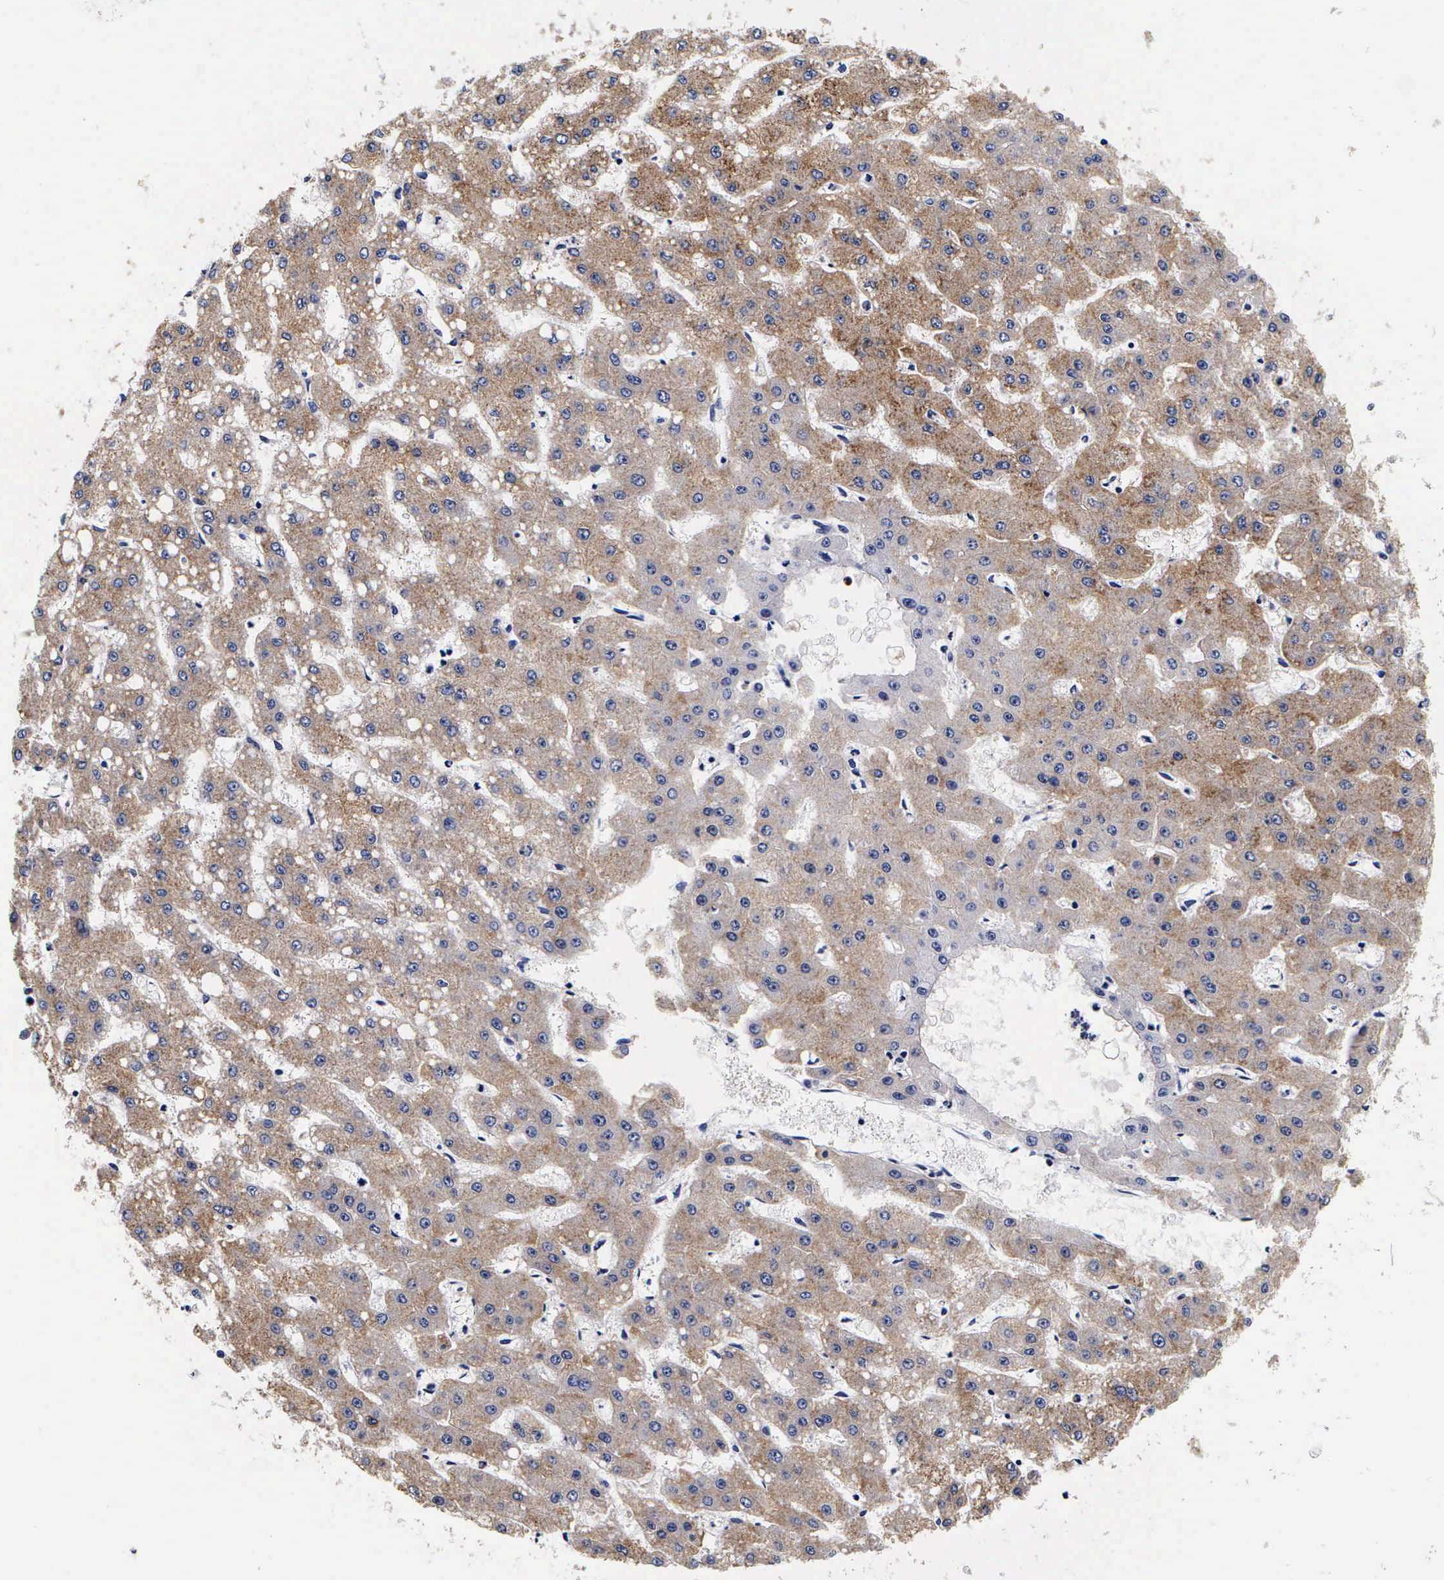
{"staining": {"intensity": "moderate", "quantity": ">75%", "location": "cytoplasmic/membranous"}, "tissue": "liver cancer", "cell_type": "Tumor cells", "image_type": "cancer", "snomed": [{"axis": "morphology", "description": "Carcinoma, Hepatocellular, NOS"}, {"axis": "topography", "description": "Liver"}], "caption": "Immunohistochemical staining of liver hepatocellular carcinoma displays moderate cytoplasmic/membranous protein expression in approximately >75% of tumor cells.", "gene": "RNASE6", "patient": {"sex": "female", "age": 52}}